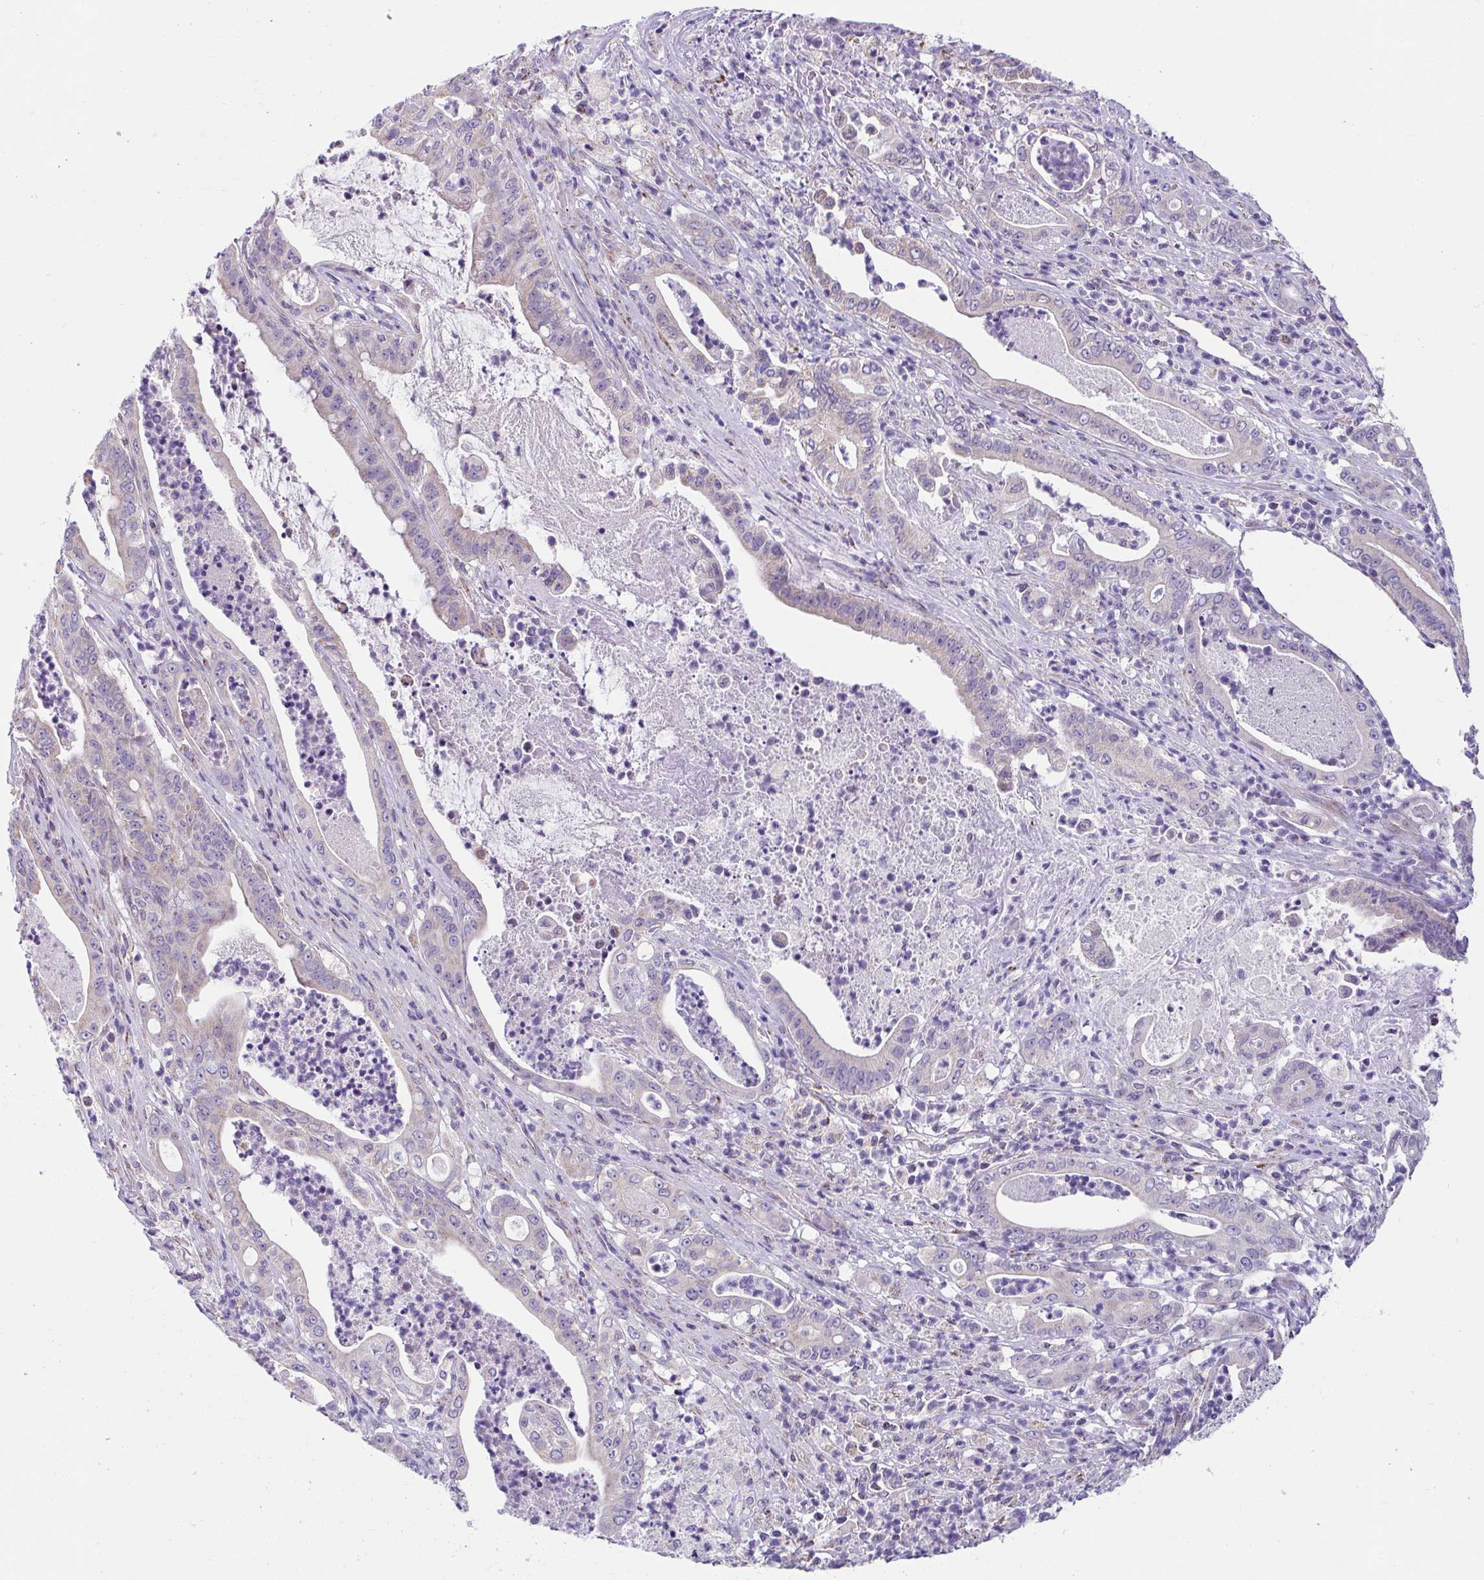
{"staining": {"intensity": "weak", "quantity": "<25%", "location": "cytoplasmic/membranous"}, "tissue": "pancreatic cancer", "cell_type": "Tumor cells", "image_type": "cancer", "snomed": [{"axis": "morphology", "description": "Adenocarcinoma, NOS"}, {"axis": "topography", "description": "Pancreas"}], "caption": "Image shows no protein staining in tumor cells of pancreatic cancer tissue.", "gene": "OR13A1", "patient": {"sex": "male", "age": 71}}